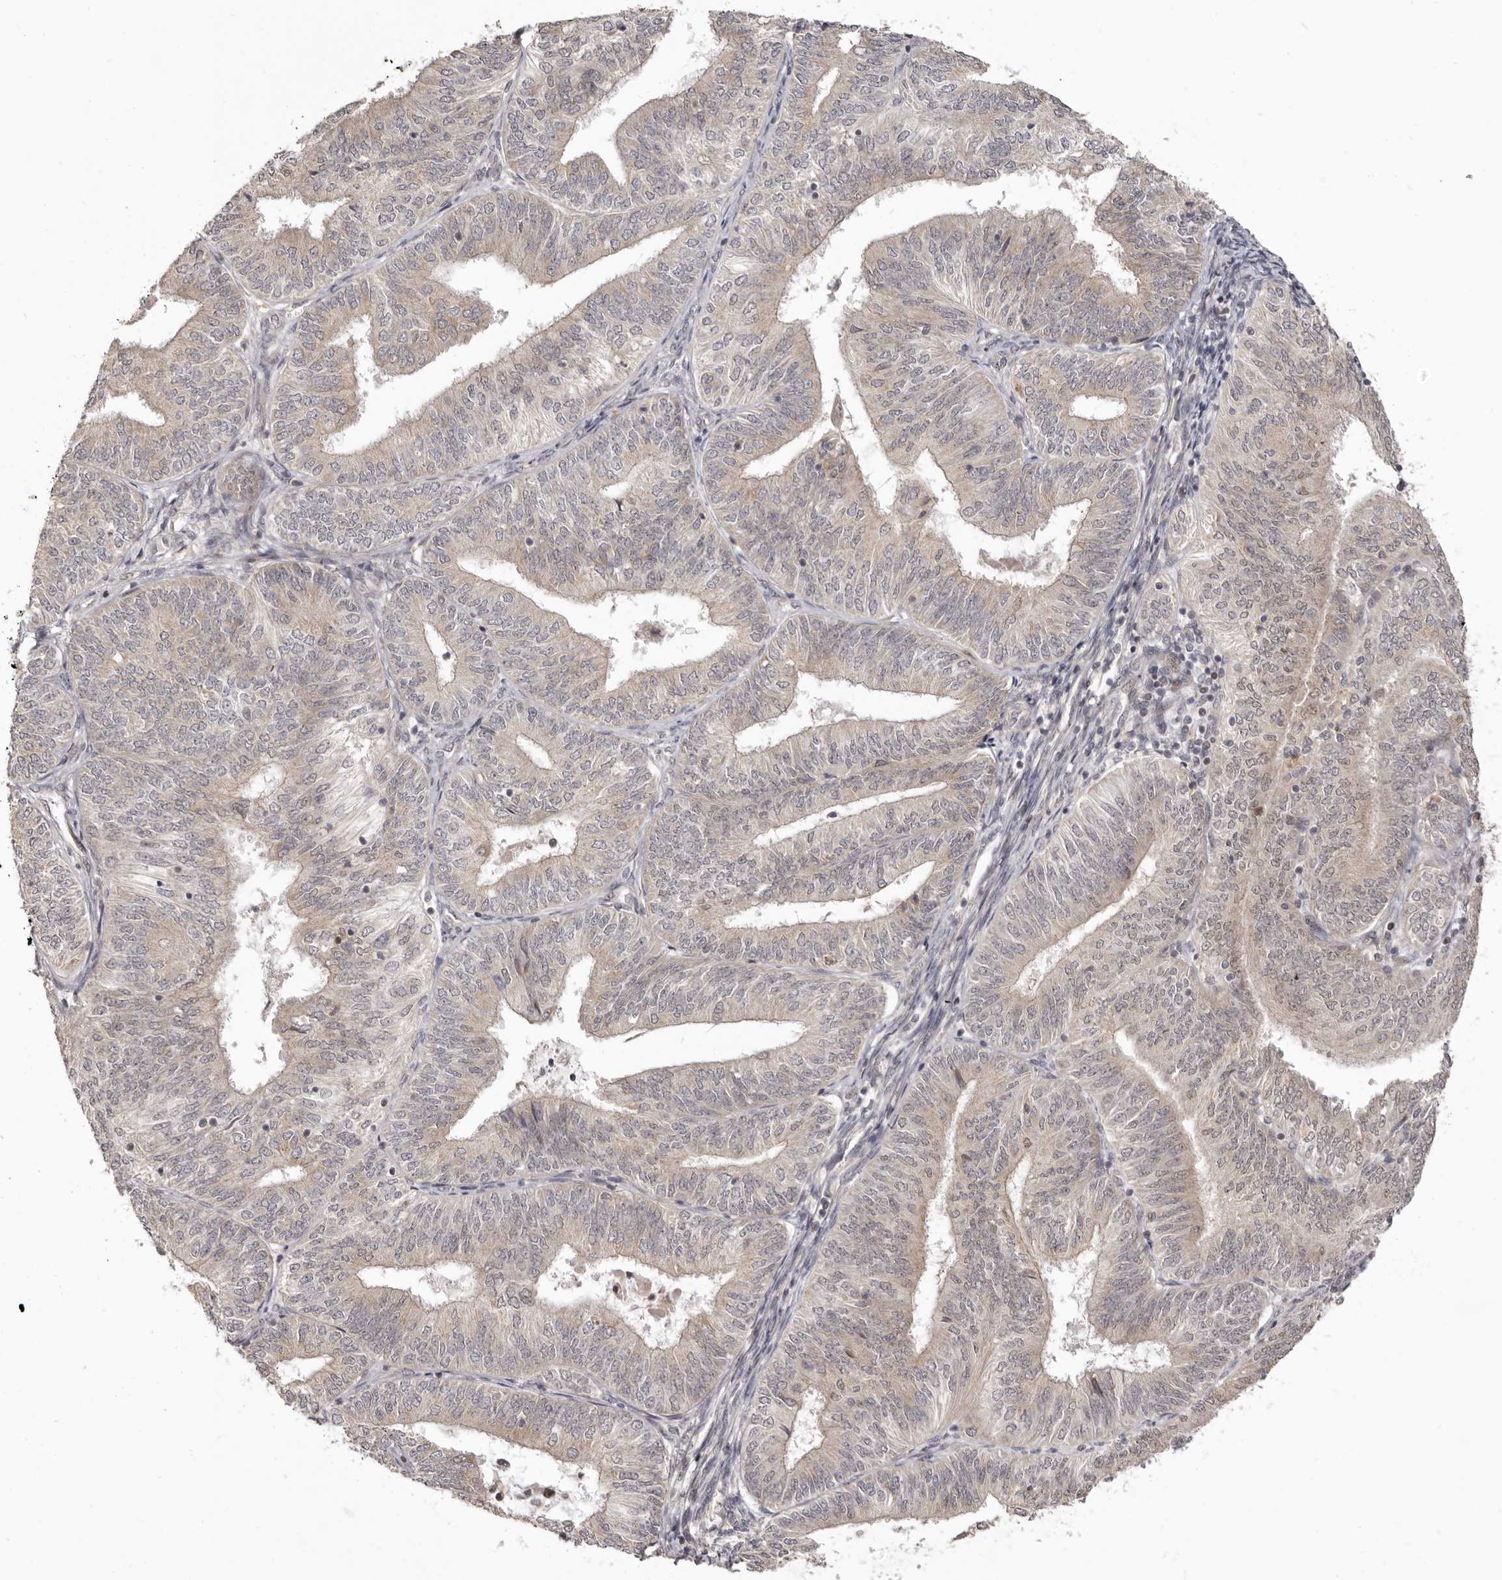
{"staining": {"intensity": "weak", "quantity": "<25%", "location": "nuclear"}, "tissue": "endometrial cancer", "cell_type": "Tumor cells", "image_type": "cancer", "snomed": [{"axis": "morphology", "description": "Adenocarcinoma, NOS"}, {"axis": "topography", "description": "Endometrium"}], "caption": "Human endometrial cancer (adenocarcinoma) stained for a protein using immunohistochemistry exhibits no expression in tumor cells.", "gene": "ZNF326", "patient": {"sex": "female", "age": 58}}